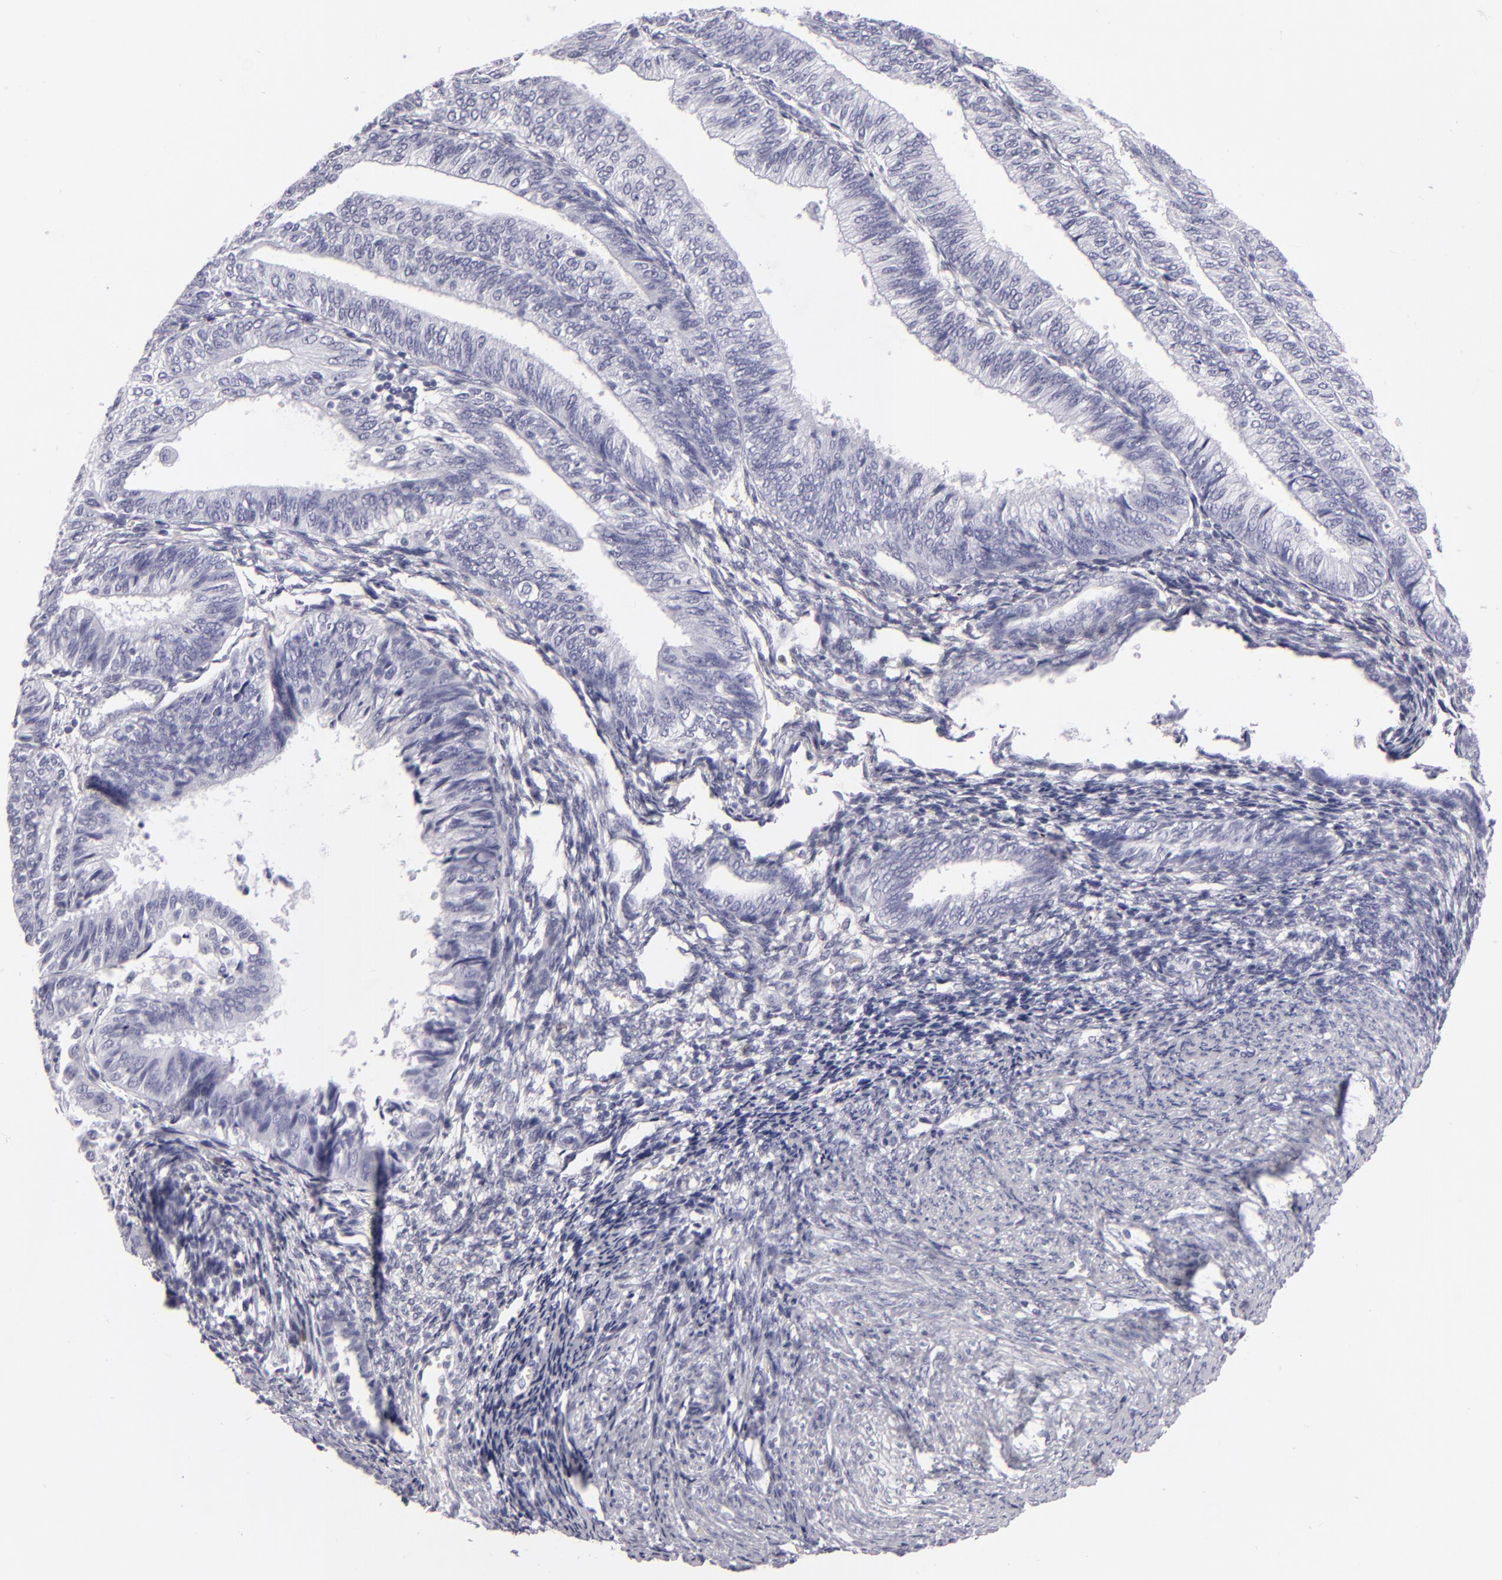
{"staining": {"intensity": "negative", "quantity": "none", "location": "none"}, "tissue": "endometrial cancer", "cell_type": "Tumor cells", "image_type": "cancer", "snomed": [{"axis": "morphology", "description": "Adenocarcinoma, NOS"}, {"axis": "topography", "description": "Endometrium"}], "caption": "Immunohistochemistry photomicrograph of endometrial cancer (adenocarcinoma) stained for a protein (brown), which exhibits no staining in tumor cells.", "gene": "F13A1", "patient": {"sex": "female", "age": 55}}